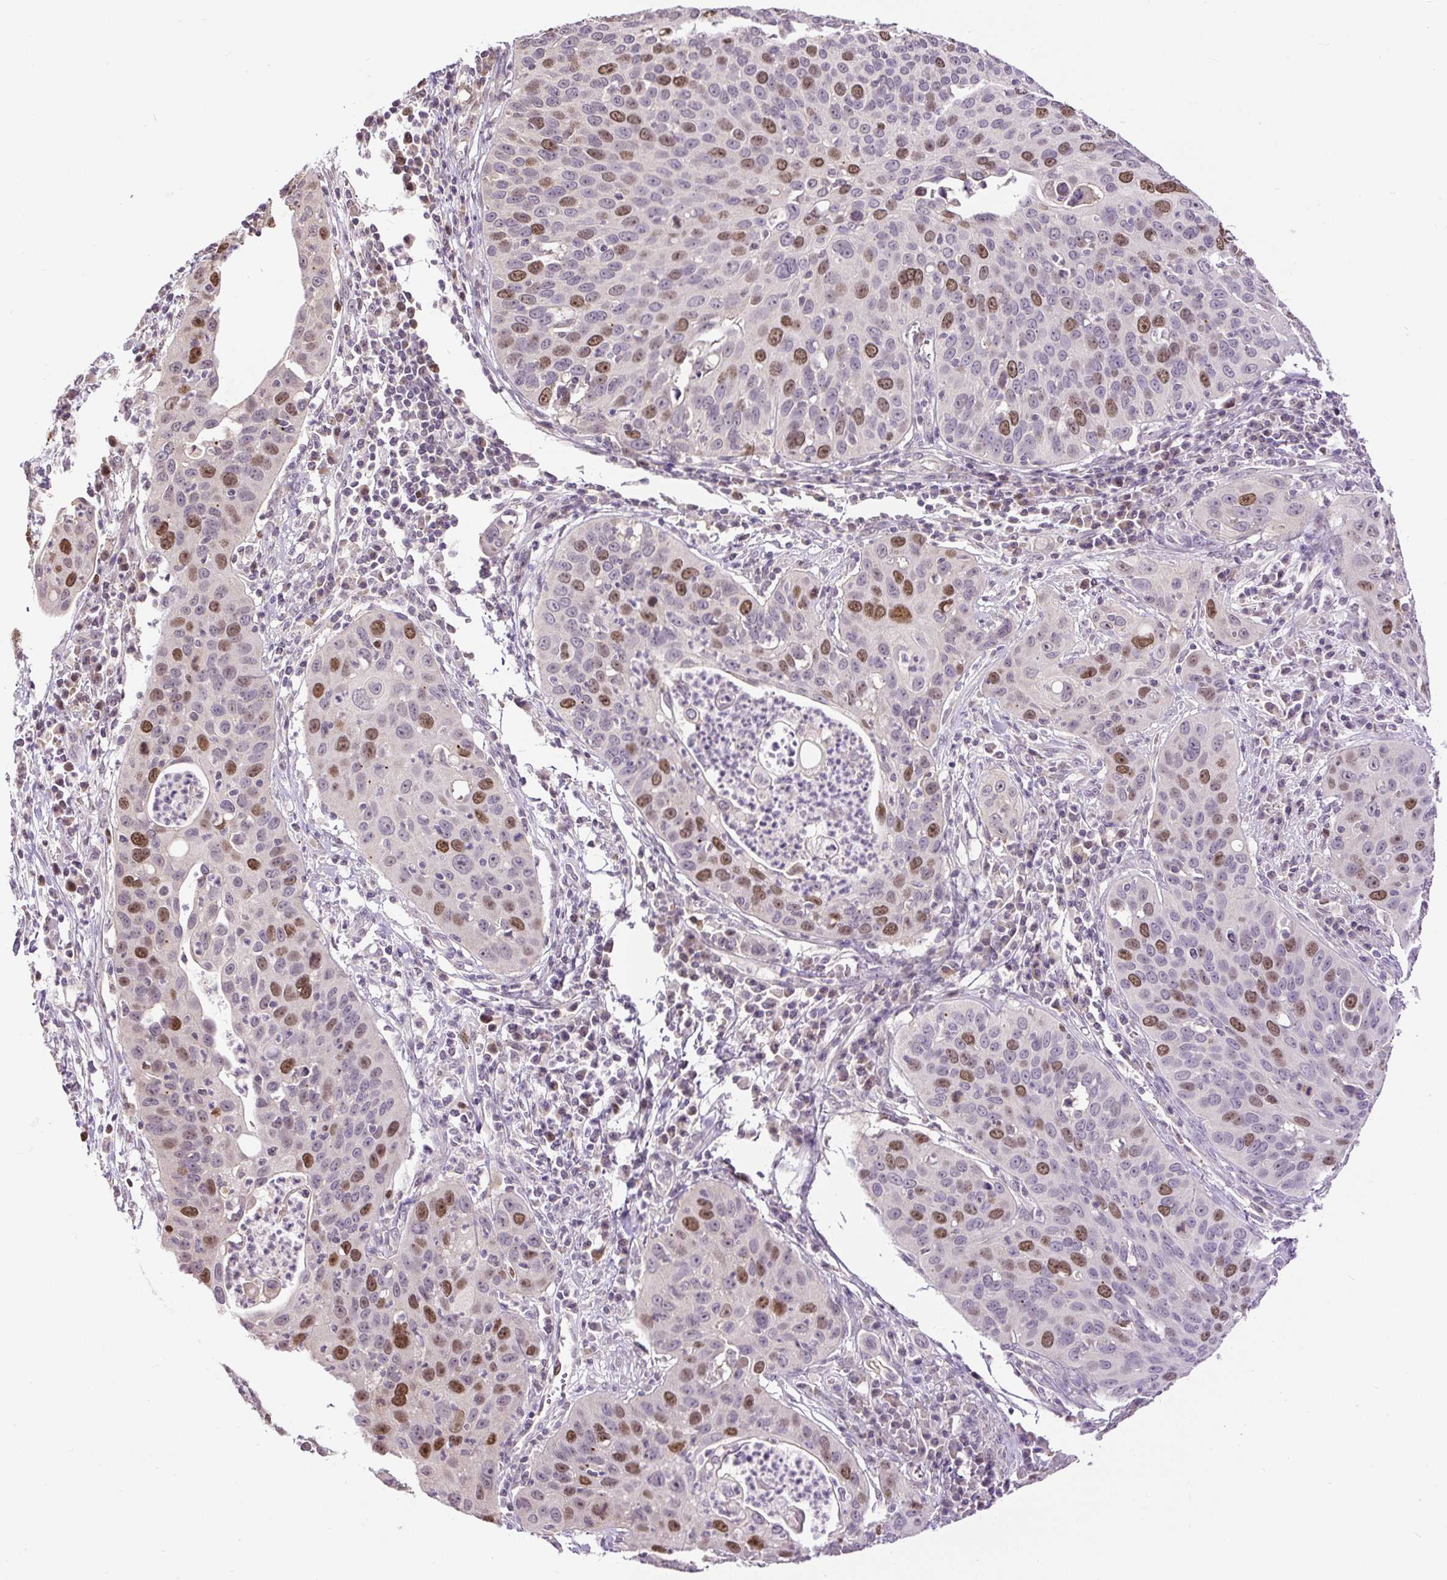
{"staining": {"intensity": "moderate", "quantity": "25%-75%", "location": "nuclear"}, "tissue": "cervical cancer", "cell_type": "Tumor cells", "image_type": "cancer", "snomed": [{"axis": "morphology", "description": "Squamous cell carcinoma, NOS"}, {"axis": "topography", "description": "Cervix"}], "caption": "This micrograph reveals immunohistochemistry staining of cervical squamous cell carcinoma, with medium moderate nuclear positivity in approximately 25%-75% of tumor cells.", "gene": "RACGAP1", "patient": {"sex": "female", "age": 36}}